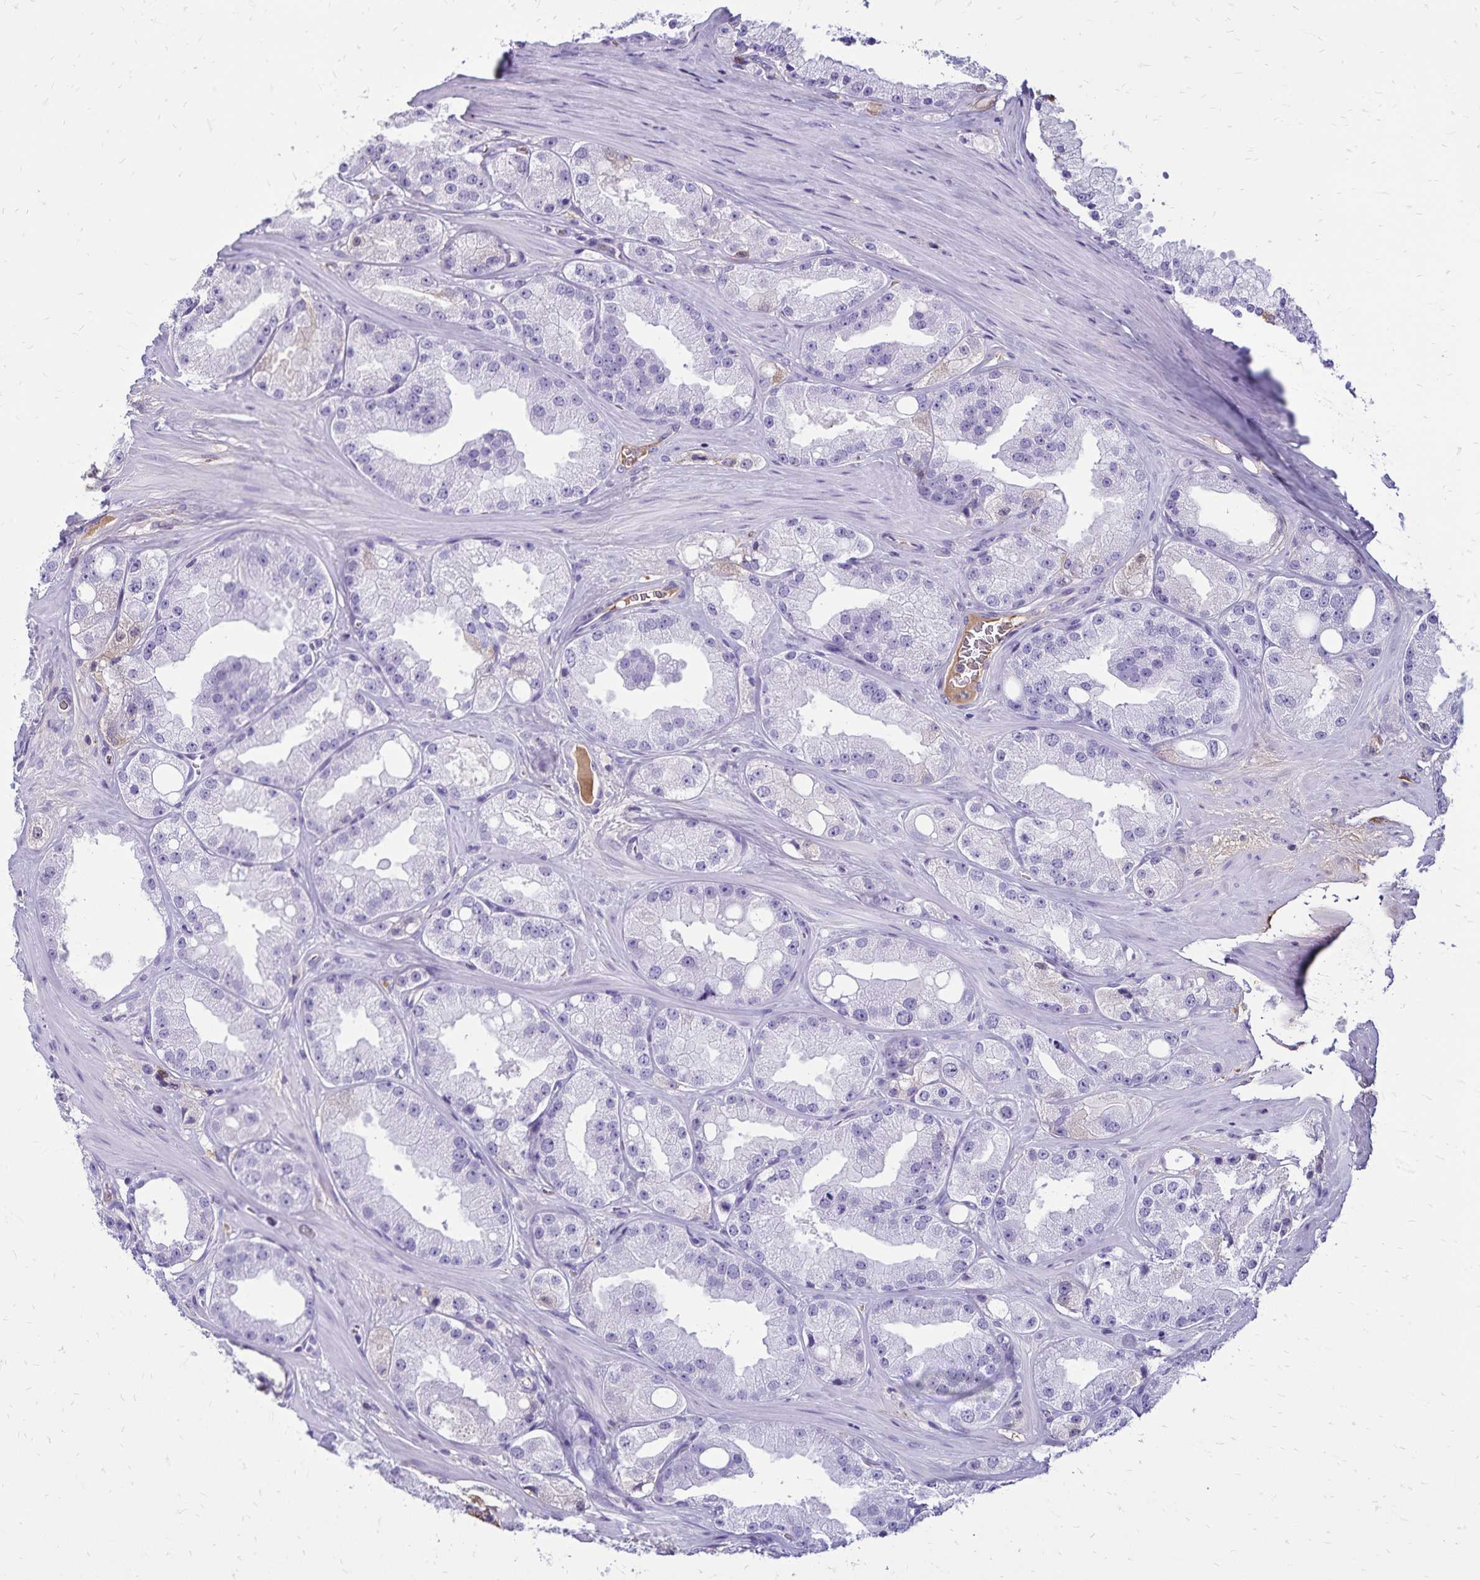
{"staining": {"intensity": "negative", "quantity": "none", "location": "none"}, "tissue": "prostate cancer", "cell_type": "Tumor cells", "image_type": "cancer", "snomed": [{"axis": "morphology", "description": "Adenocarcinoma, High grade"}, {"axis": "topography", "description": "Prostate"}], "caption": "Prostate cancer was stained to show a protein in brown. There is no significant staining in tumor cells. (DAB (3,3'-diaminobenzidine) immunohistochemistry (IHC), high magnification).", "gene": "CD27", "patient": {"sex": "male", "age": 66}}